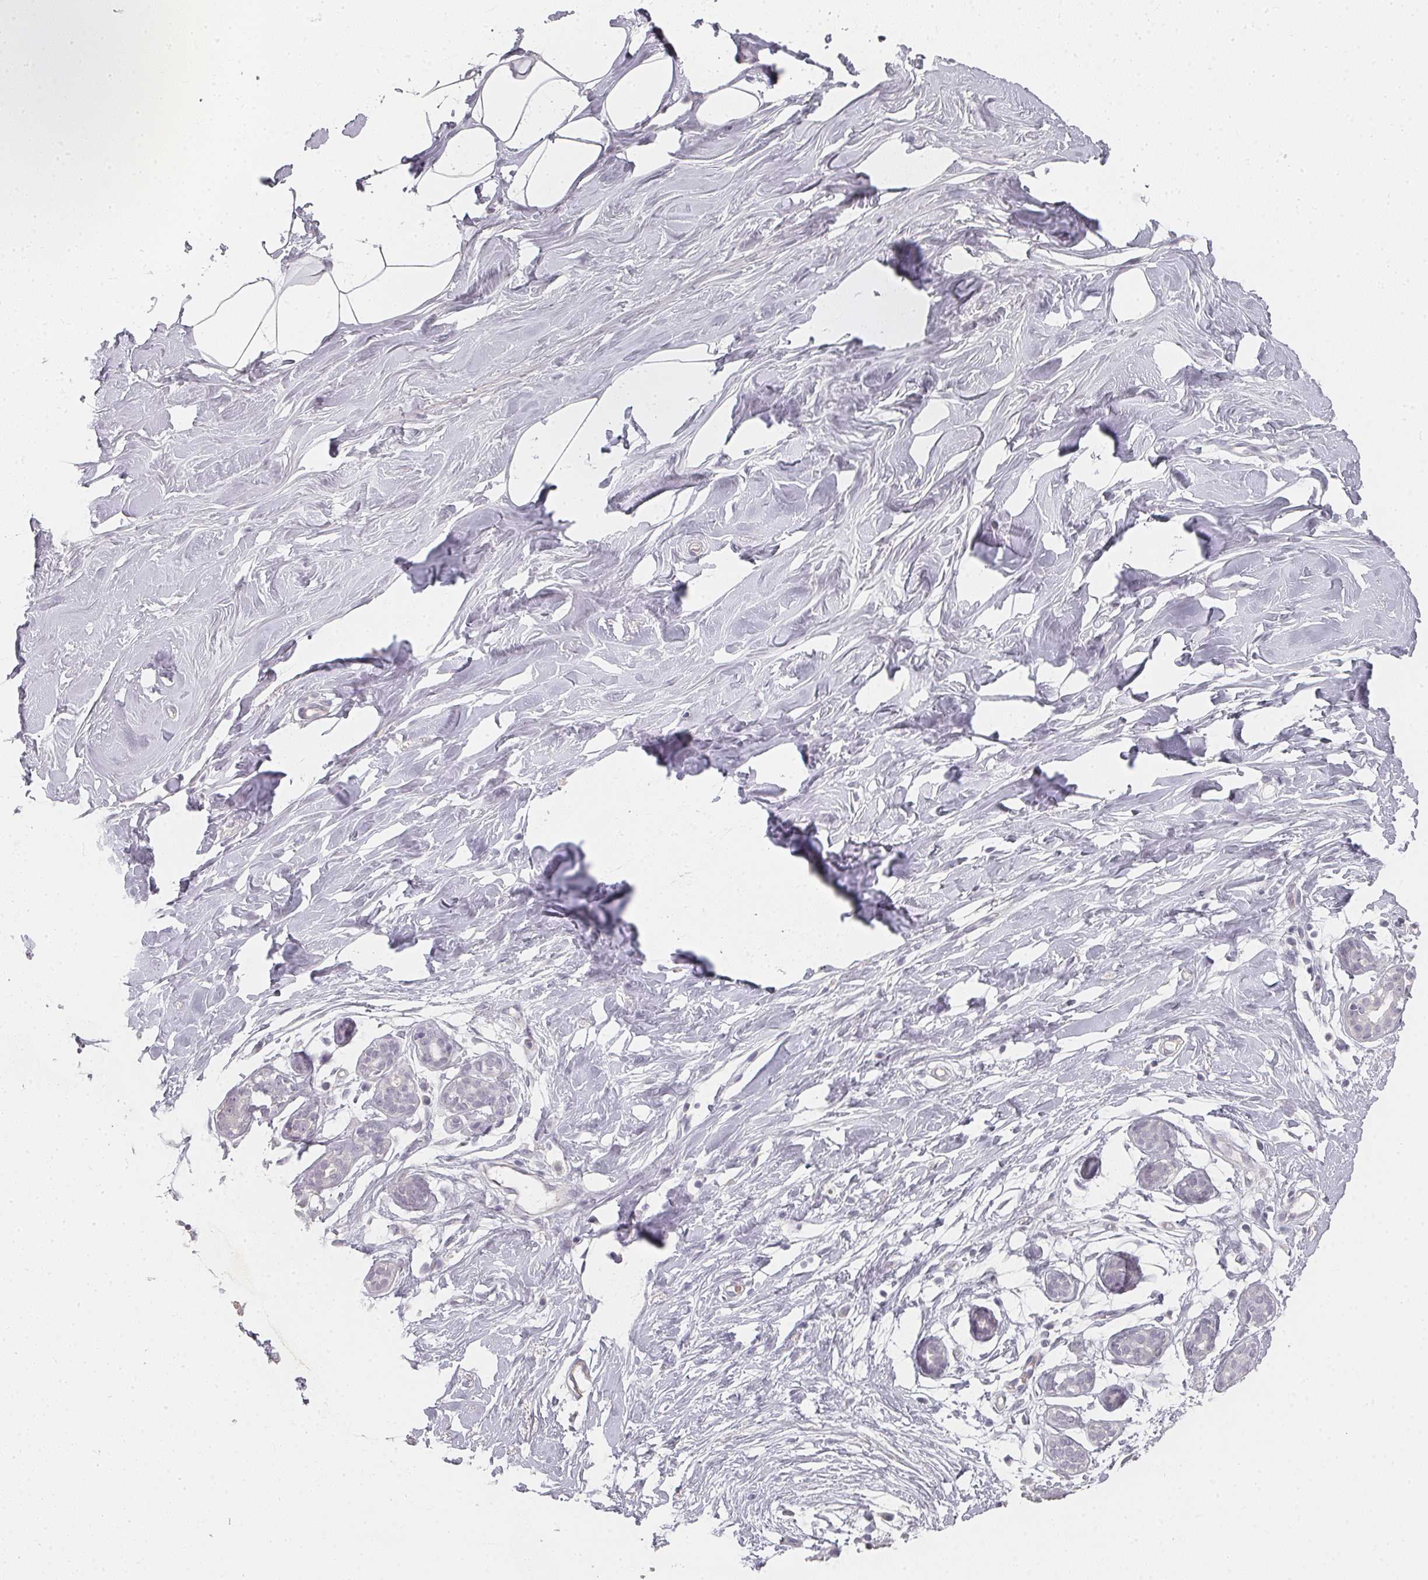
{"staining": {"intensity": "negative", "quantity": "none", "location": "none"}, "tissue": "breast", "cell_type": "Adipocytes", "image_type": "normal", "snomed": [{"axis": "morphology", "description": "Normal tissue, NOS"}, {"axis": "topography", "description": "Breast"}], "caption": "A high-resolution image shows immunohistochemistry staining of benign breast, which exhibits no significant expression in adipocytes.", "gene": "SHISA2", "patient": {"sex": "female", "age": 27}}